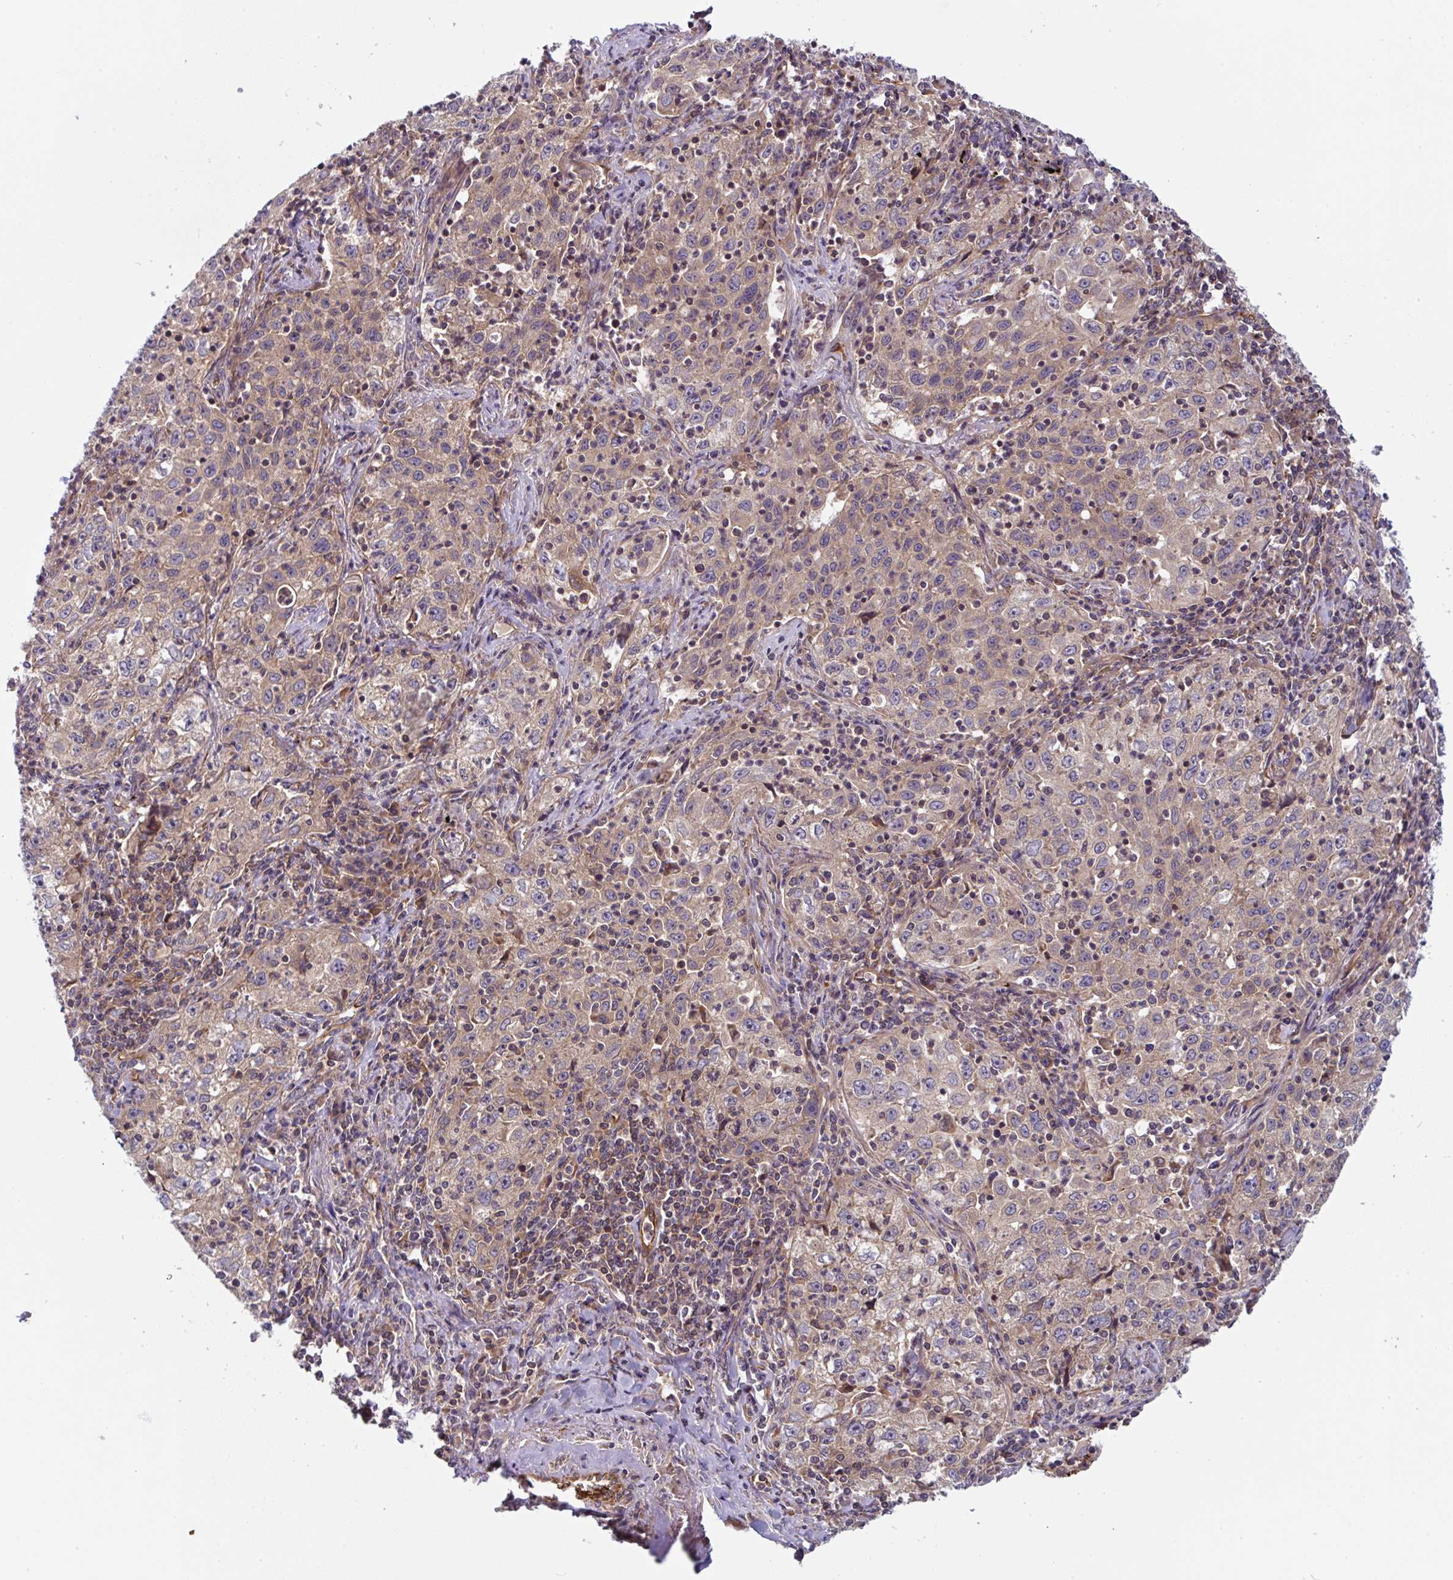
{"staining": {"intensity": "weak", "quantity": "<25%", "location": "cytoplasmic/membranous"}, "tissue": "lung cancer", "cell_type": "Tumor cells", "image_type": "cancer", "snomed": [{"axis": "morphology", "description": "Squamous cell carcinoma, NOS"}, {"axis": "topography", "description": "Lung"}], "caption": "Immunohistochemistry (IHC) of lung squamous cell carcinoma demonstrates no staining in tumor cells. The staining was performed using DAB (3,3'-diaminobenzidine) to visualize the protein expression in brown, while the nuclei were stained in blue with hematoxylin (Magnification: 20x).", "gene": "APOBEC3D", "patient": {"sex": "male", "age": 71}}